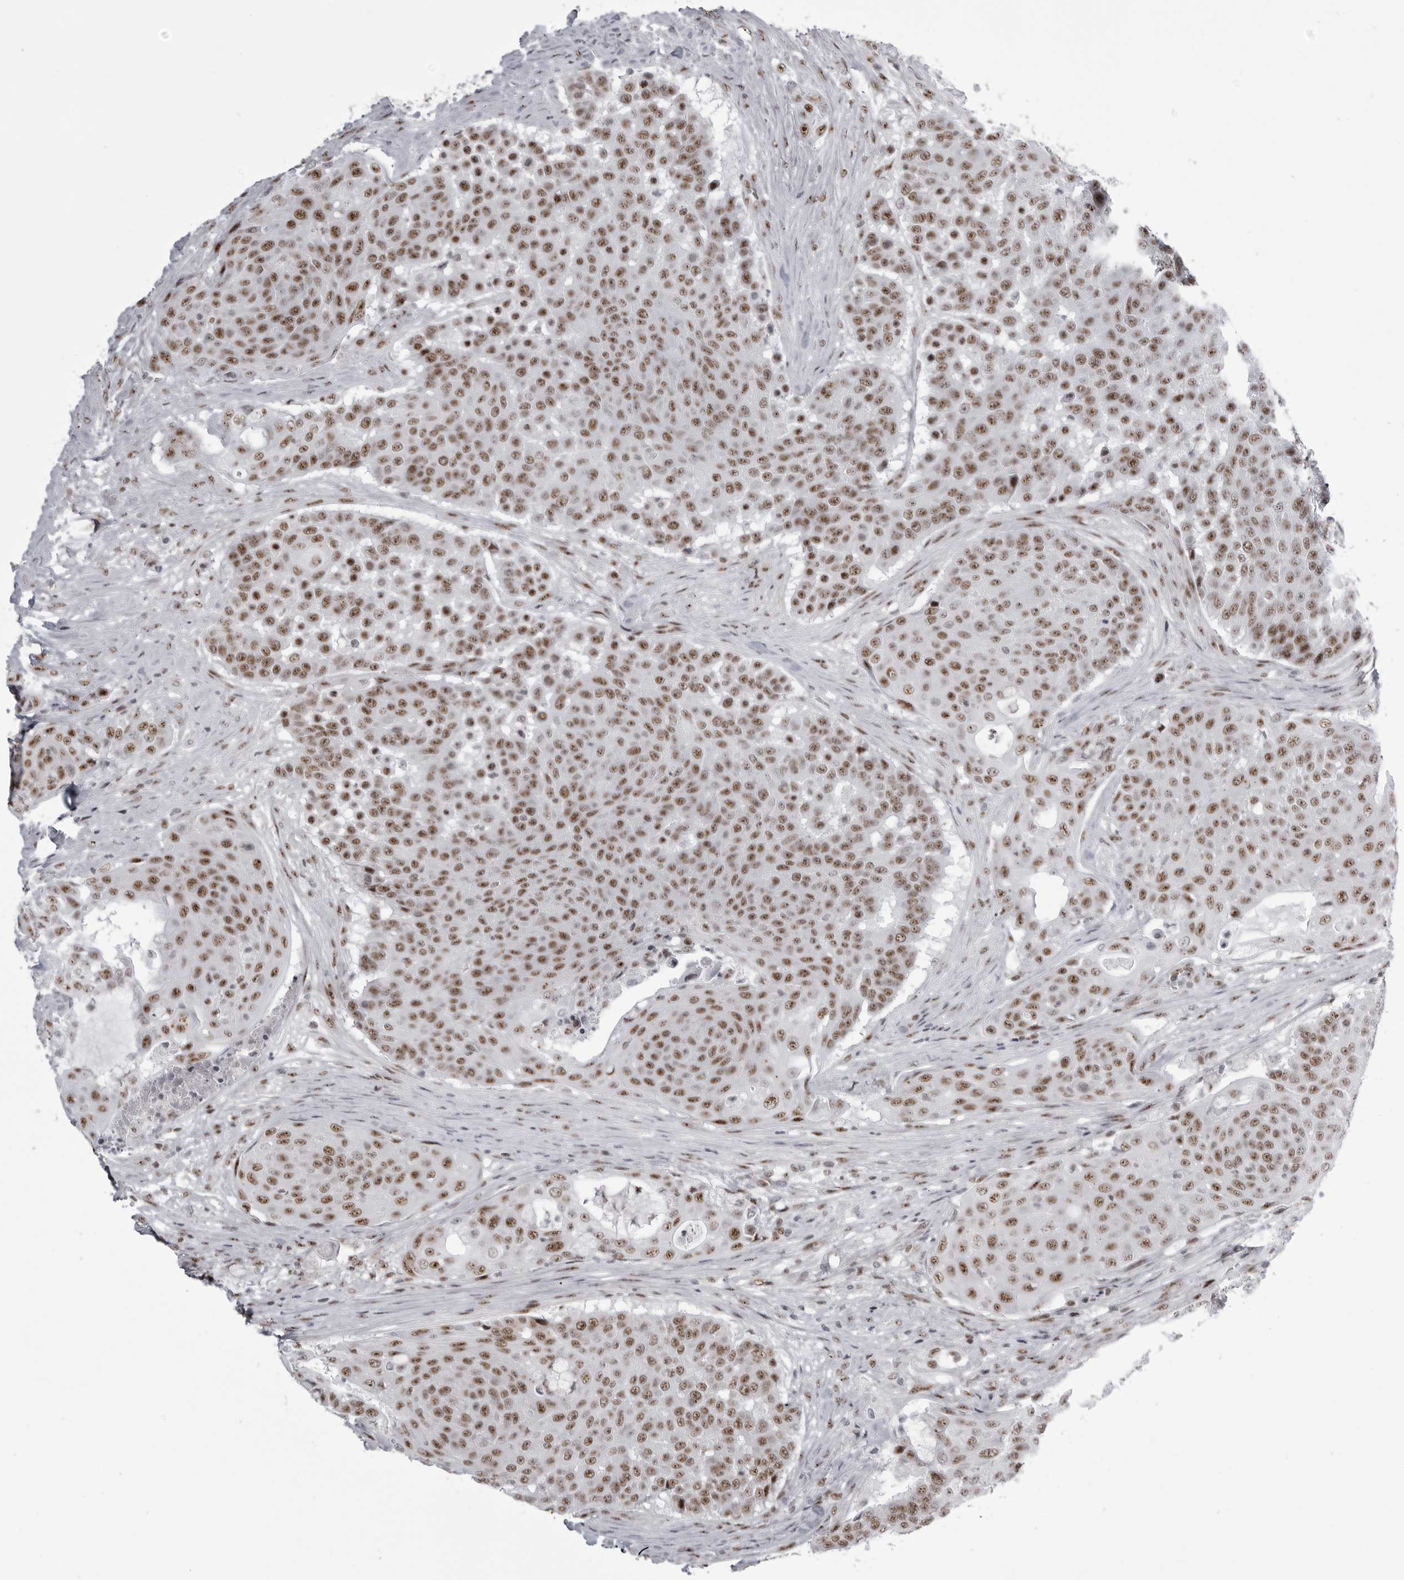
{"staining": {"intensity": "moderate", "quantity": ">75%", "location": "nuclear"}, "tissue": "urothelial cancer", "cell_type": "Tumor cells", "image_type": "cancer", "snomed": [{"axis": "morphology", "description": "Urothelial carcinoma, High grade"}, {"axis": "topography", "description": "Urinary bladder"}], "caption": "Immunohistochemistry micrograph of neoplastic tissue: human urothelial cancer stained using IHC reveals medium levels of moderate protein expression localized specifically in the nuclear of tumor cells, appearing as a nuclear brown color.", "gene": "WRAP53", "patient": {"sex": "female", "age": 63}}